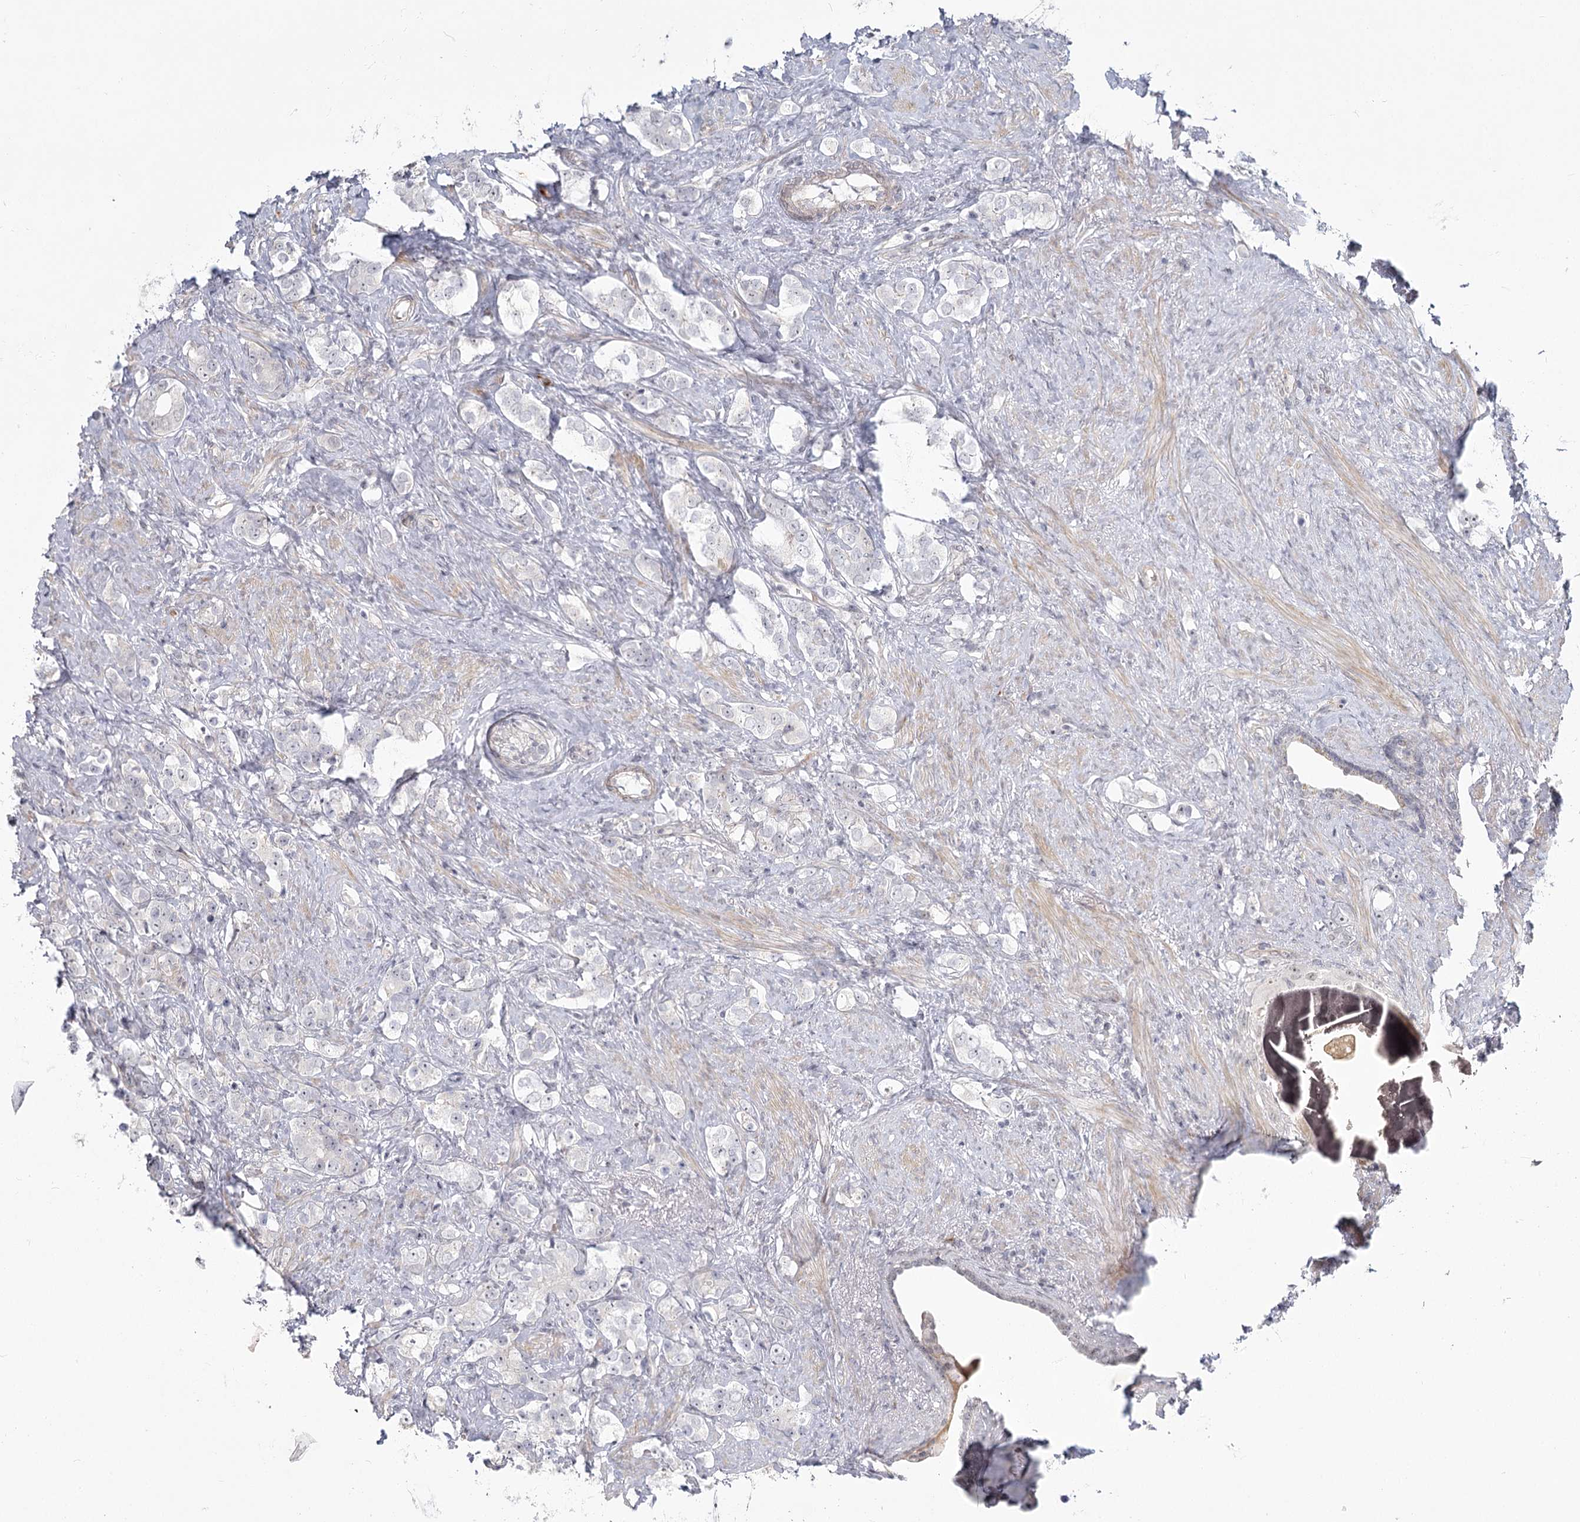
{"staining": {"intensity": "negative", "quantity": "none", "location": "none"}, "tissue": "prostate cancer", "cell_type": "Tumor cells", "image_type": "cancer", "snomed": [{"axis": "morphology", "description": "Adenocarcinoma, High grade"}, {"axis": "topography", "description": "Prostate"}], "caption": "The immunohistochemistry photomicrograph has no significant expression in tumor cells of prostate high-grade adenocarcinoma tissue. Nuclei are stained in blue.", "gene": "EXOSC7", "patient": {"sex": "male", "age": 63}}